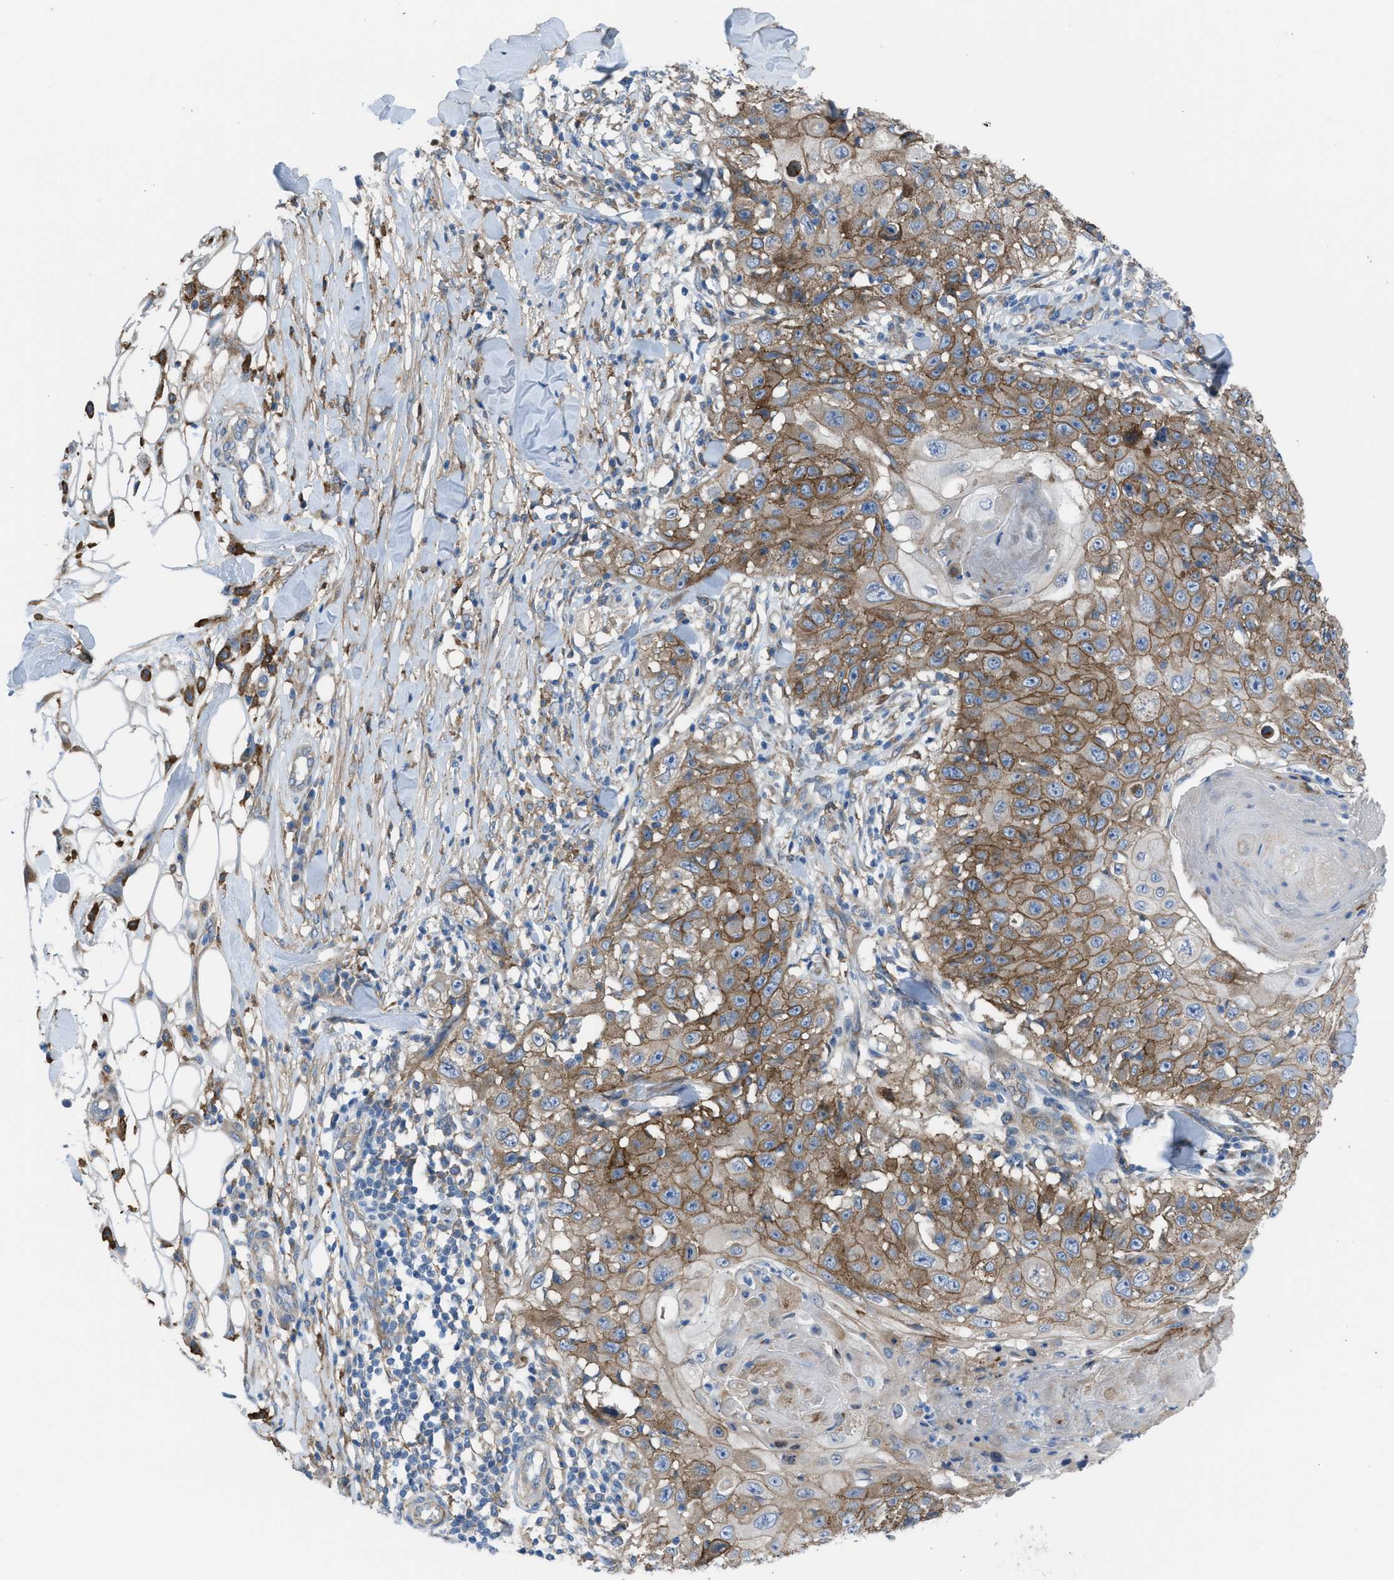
{"staining": {"intensity": "moderate", "quantity": ">75%", "location": "cytoplasmic/membranous"}, "tissue": "skin cancer", "cell_type": "Tumor cells", "image_type": "cancer", "snomed": [{"axis": "morphology", "description": "Squamous cell carcinoma, NOS"}, {"axis": "topography", "description": "Skin"}], "caption": "Protein expression analysis of skin squamous cell carcinoma reveals moderate cytoplasmic/membranous positivity in approximately >75% of tumor cells. The staining is performed using DAB brown chromogen to label protein expression. The nuclei are counter-stained blue using hematoxylin.", "gene": "EGFR", "patient": {"sex": "male", "age": 86}}